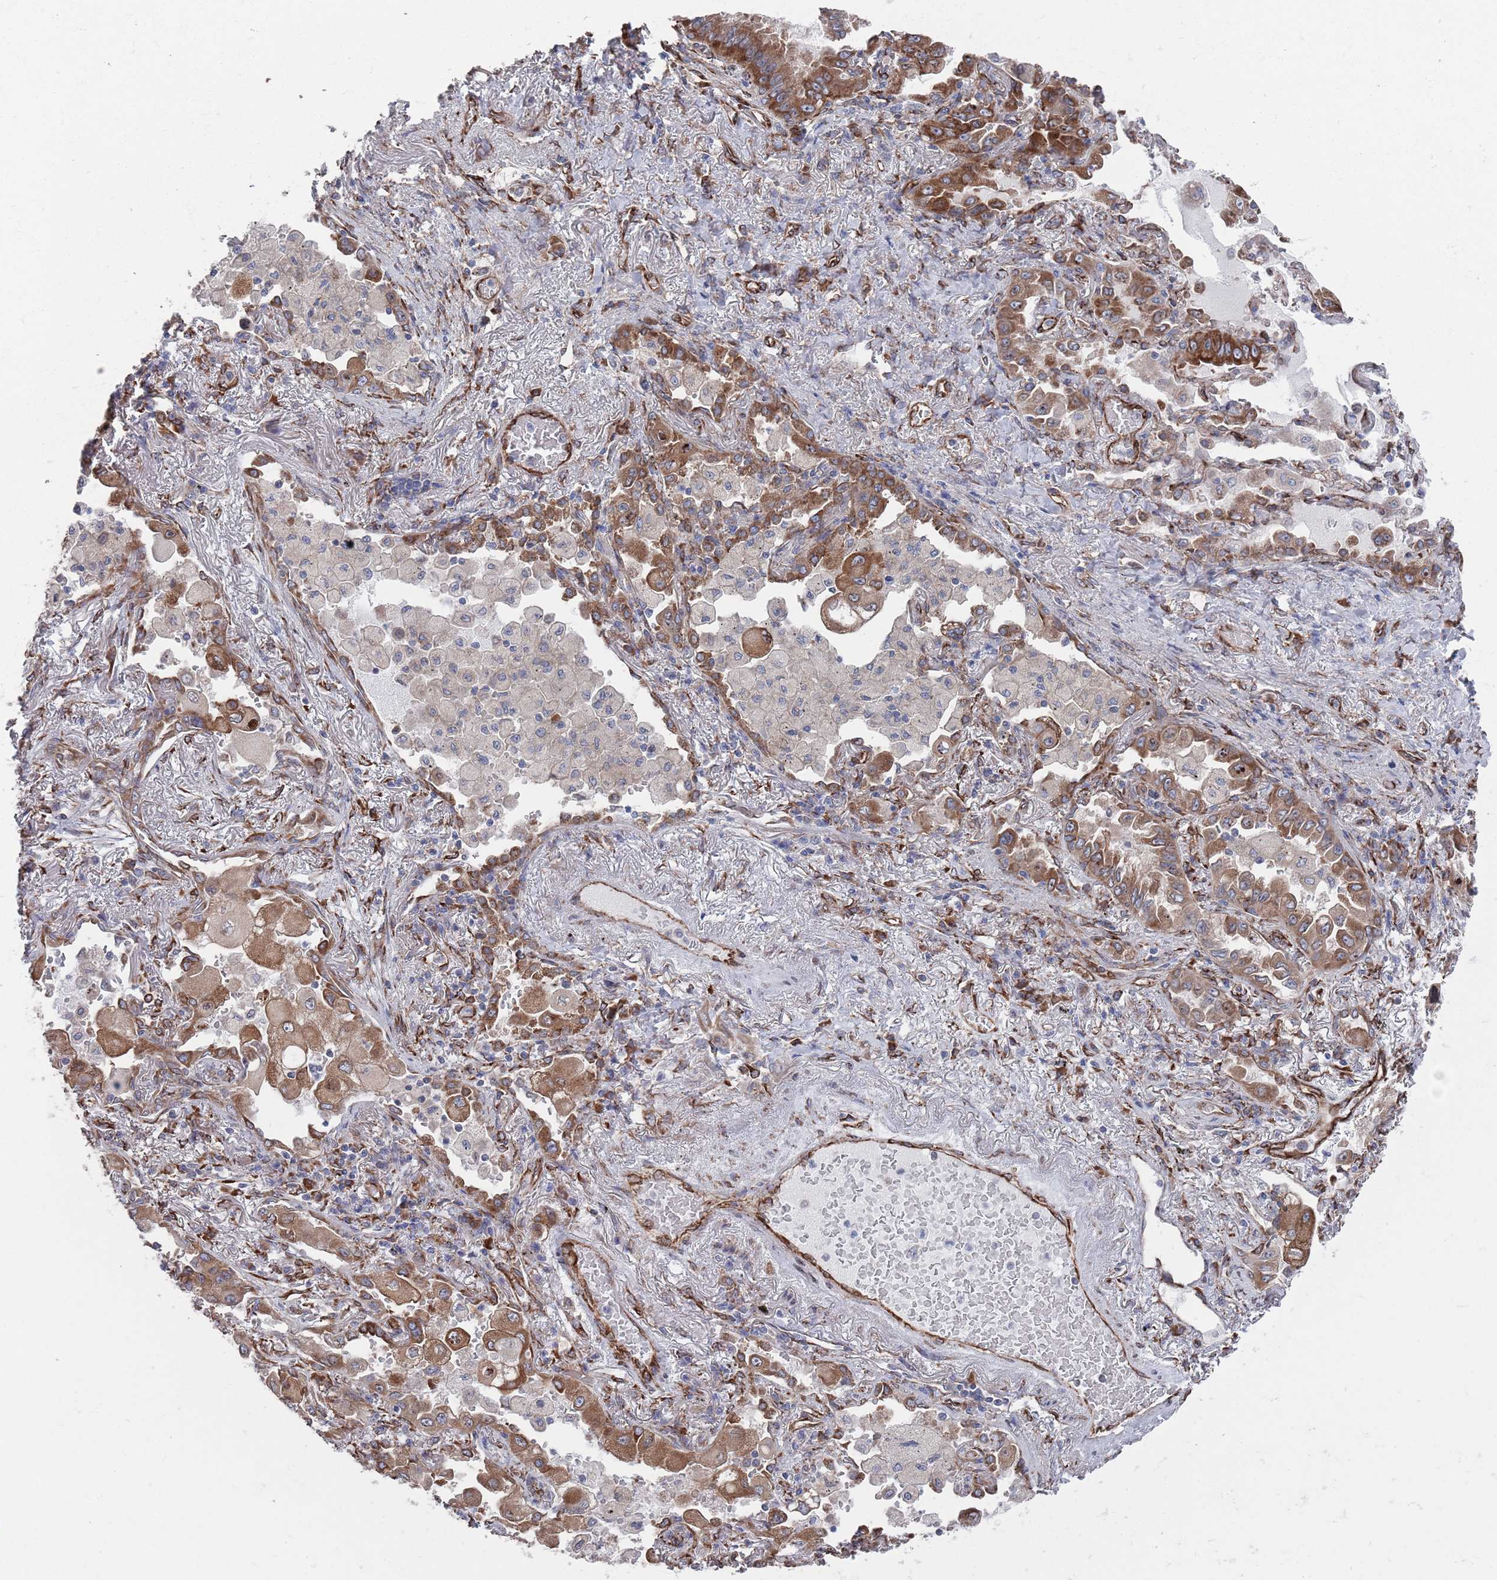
{"staining": {"intensity": "moderate", "quantity": ">75%", "location": "cytoplasmic/membranous"}, "tissue": "lung cancer", "cell_type": "Tumor cells", "image_type": "cancer", "snomed": [{"axis": "morphology", "description": "Squamous cell carcinoma, NOS"}, {"axis": "topography", "description": "Lung"}], "caption": "This histopathology image reveals IHC staining of human squamous cell carcinoma (lung), with medium moderate cytoplasmic/membranous staining in about >75% of tumor cells.", "gene": "CCDC106", "patient": {"sex": "male", "age": 74}}